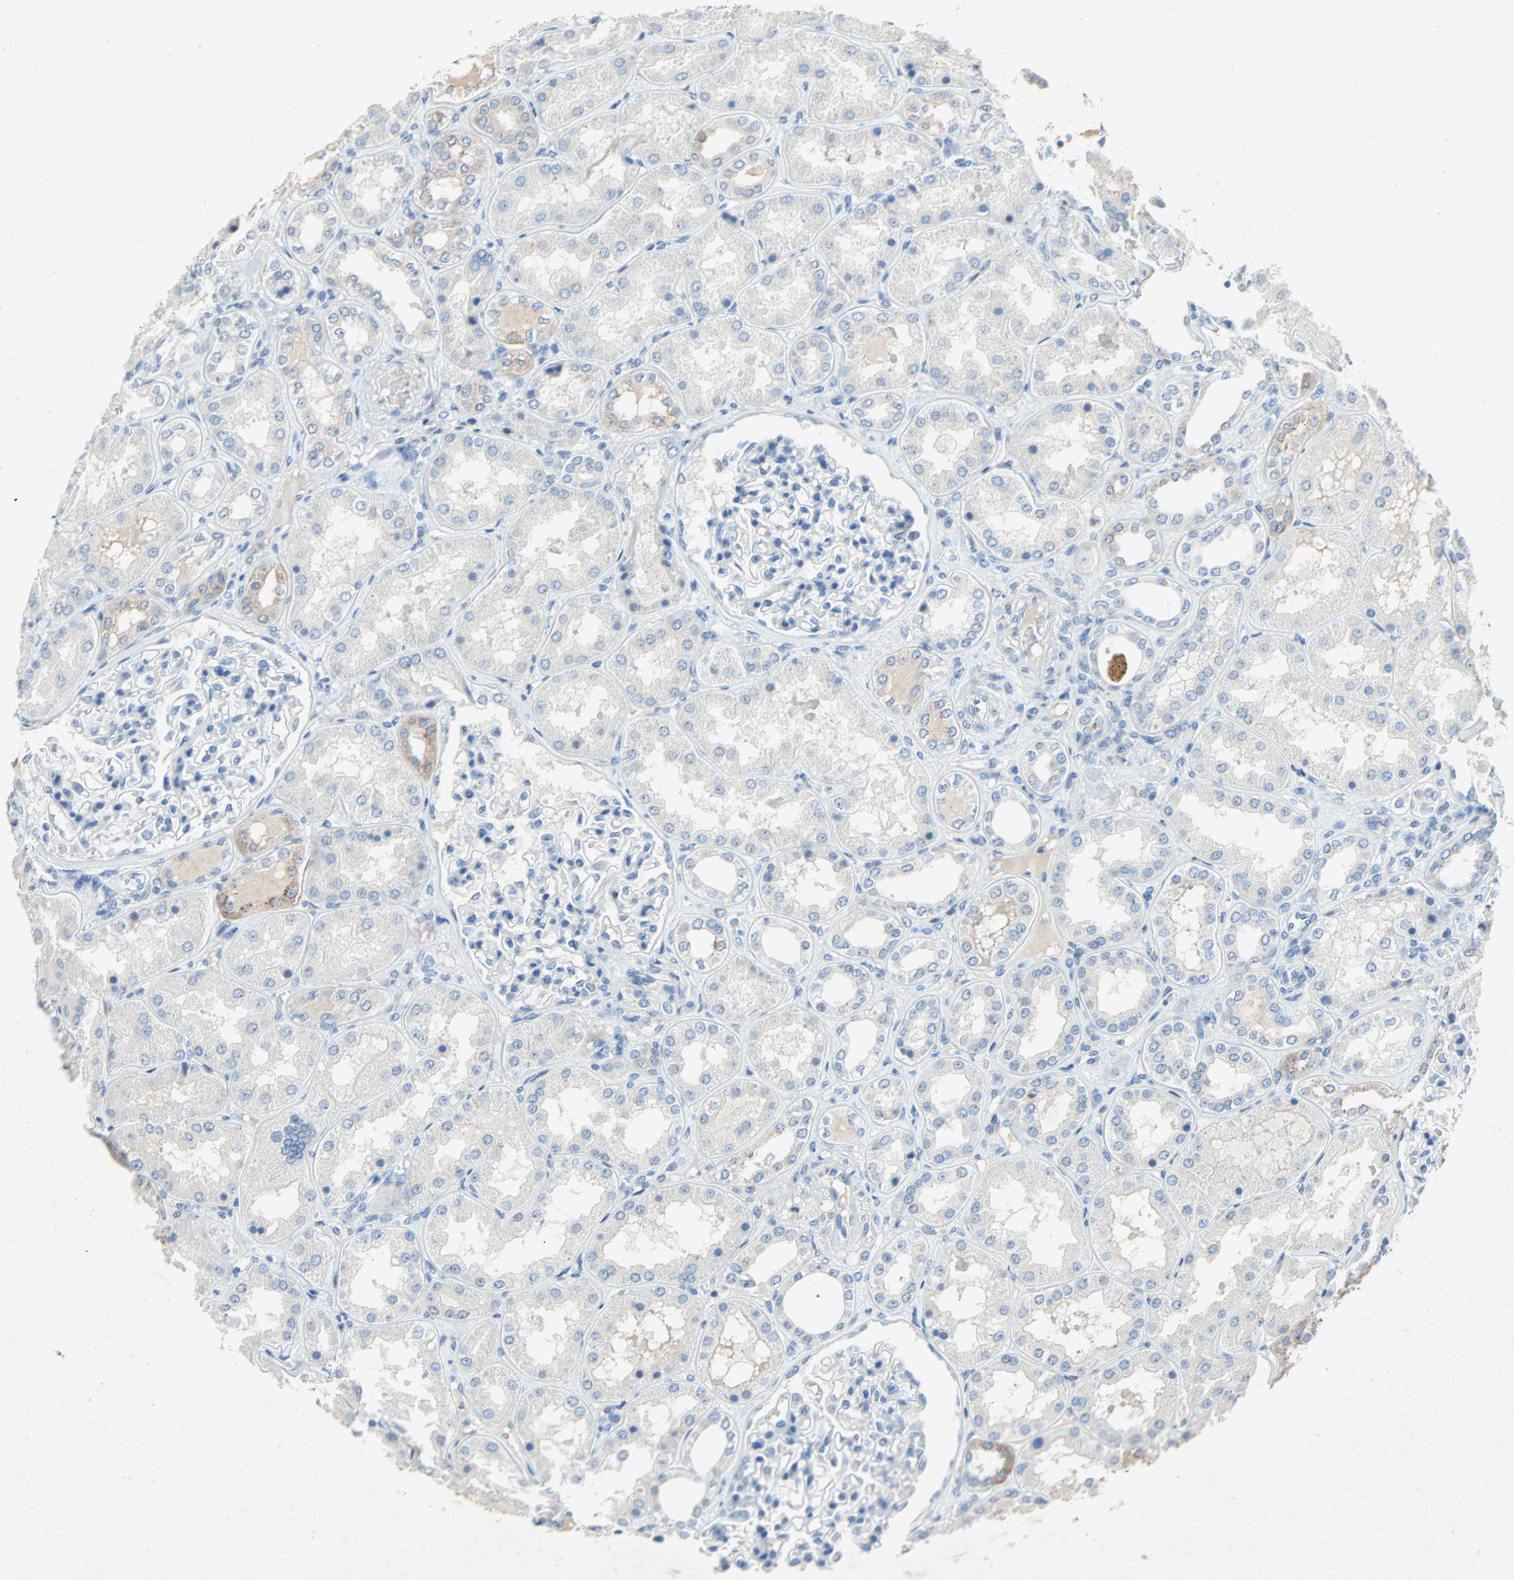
{"staining": {"intensity": "negative", "quantity": "none", "location": "none"}, "tissue": "kidney", "cell_type": "Cells in glomeruli", "image_type": "normal", "snomed": [{"axis": "morphology", "description": "Normal tissue, NOS"}, {"axis": "topography", "description": "Kidney"}], "caption": "An immunohistochemistry image of normal kidney is shown. There is no staining in cells in glomeruli of kidney.", "gene": "PCDHB2", "patient": {"sex": "female", "age": 56}}